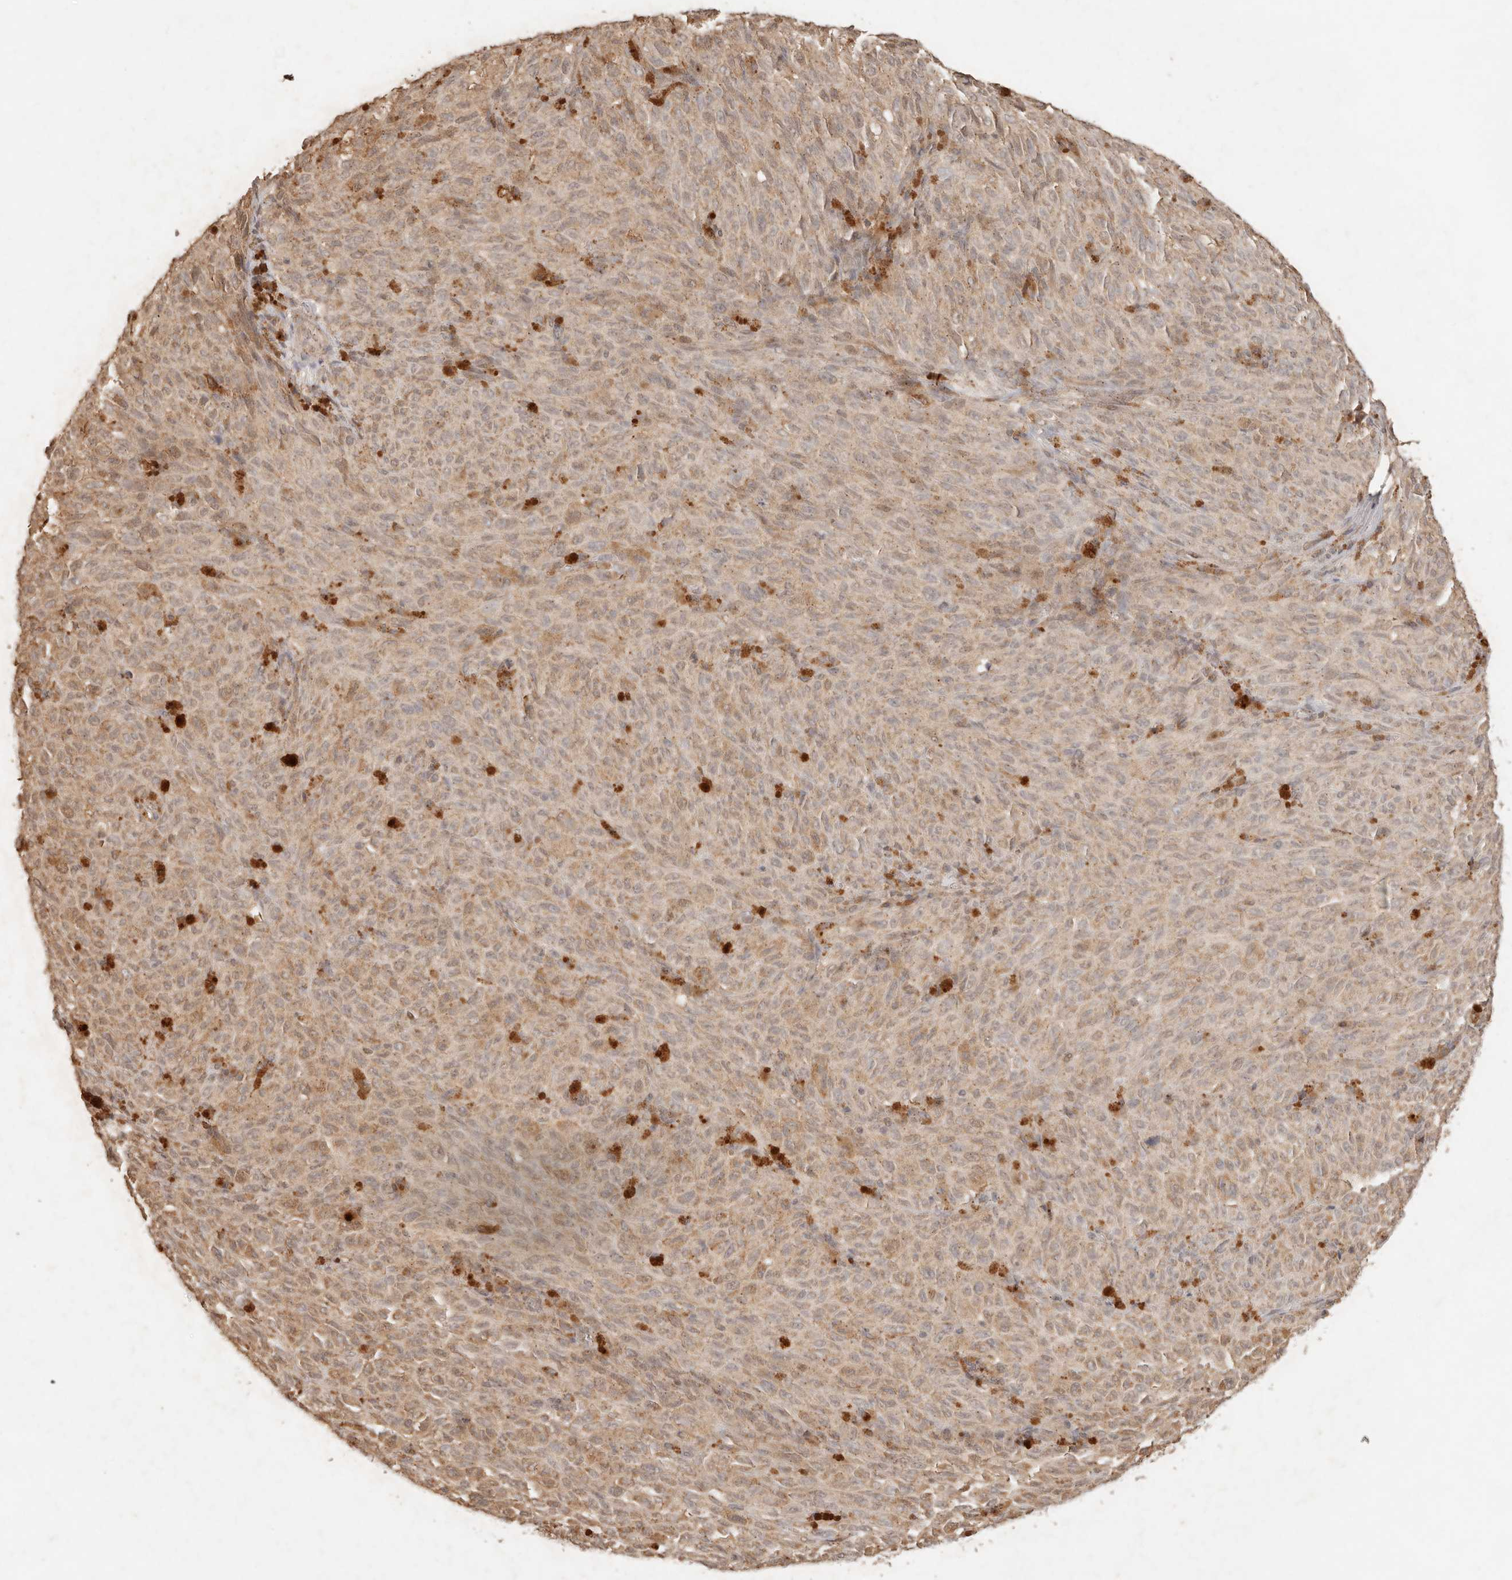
{"staining": {"intensity": "weak", "quantity": ">75%", "location": "cytoplasmic/membranous"}, "tissue": "melanoma", "cell_type": "Tumor cells", "image_type": "cancer", "snomed": [{"axis": "morphology", "description": "Malignant melanoma, NOS"}, {"axis": "topography", "description": "Skin"}], "caption": "Protein staining by immunohistochemistry reveals weak cytoplasmic/membranous positivity in about >75% of tumor cells in melanoma.", "gene": "LMO4", "patient": {"sex": "female", "age": 82}}